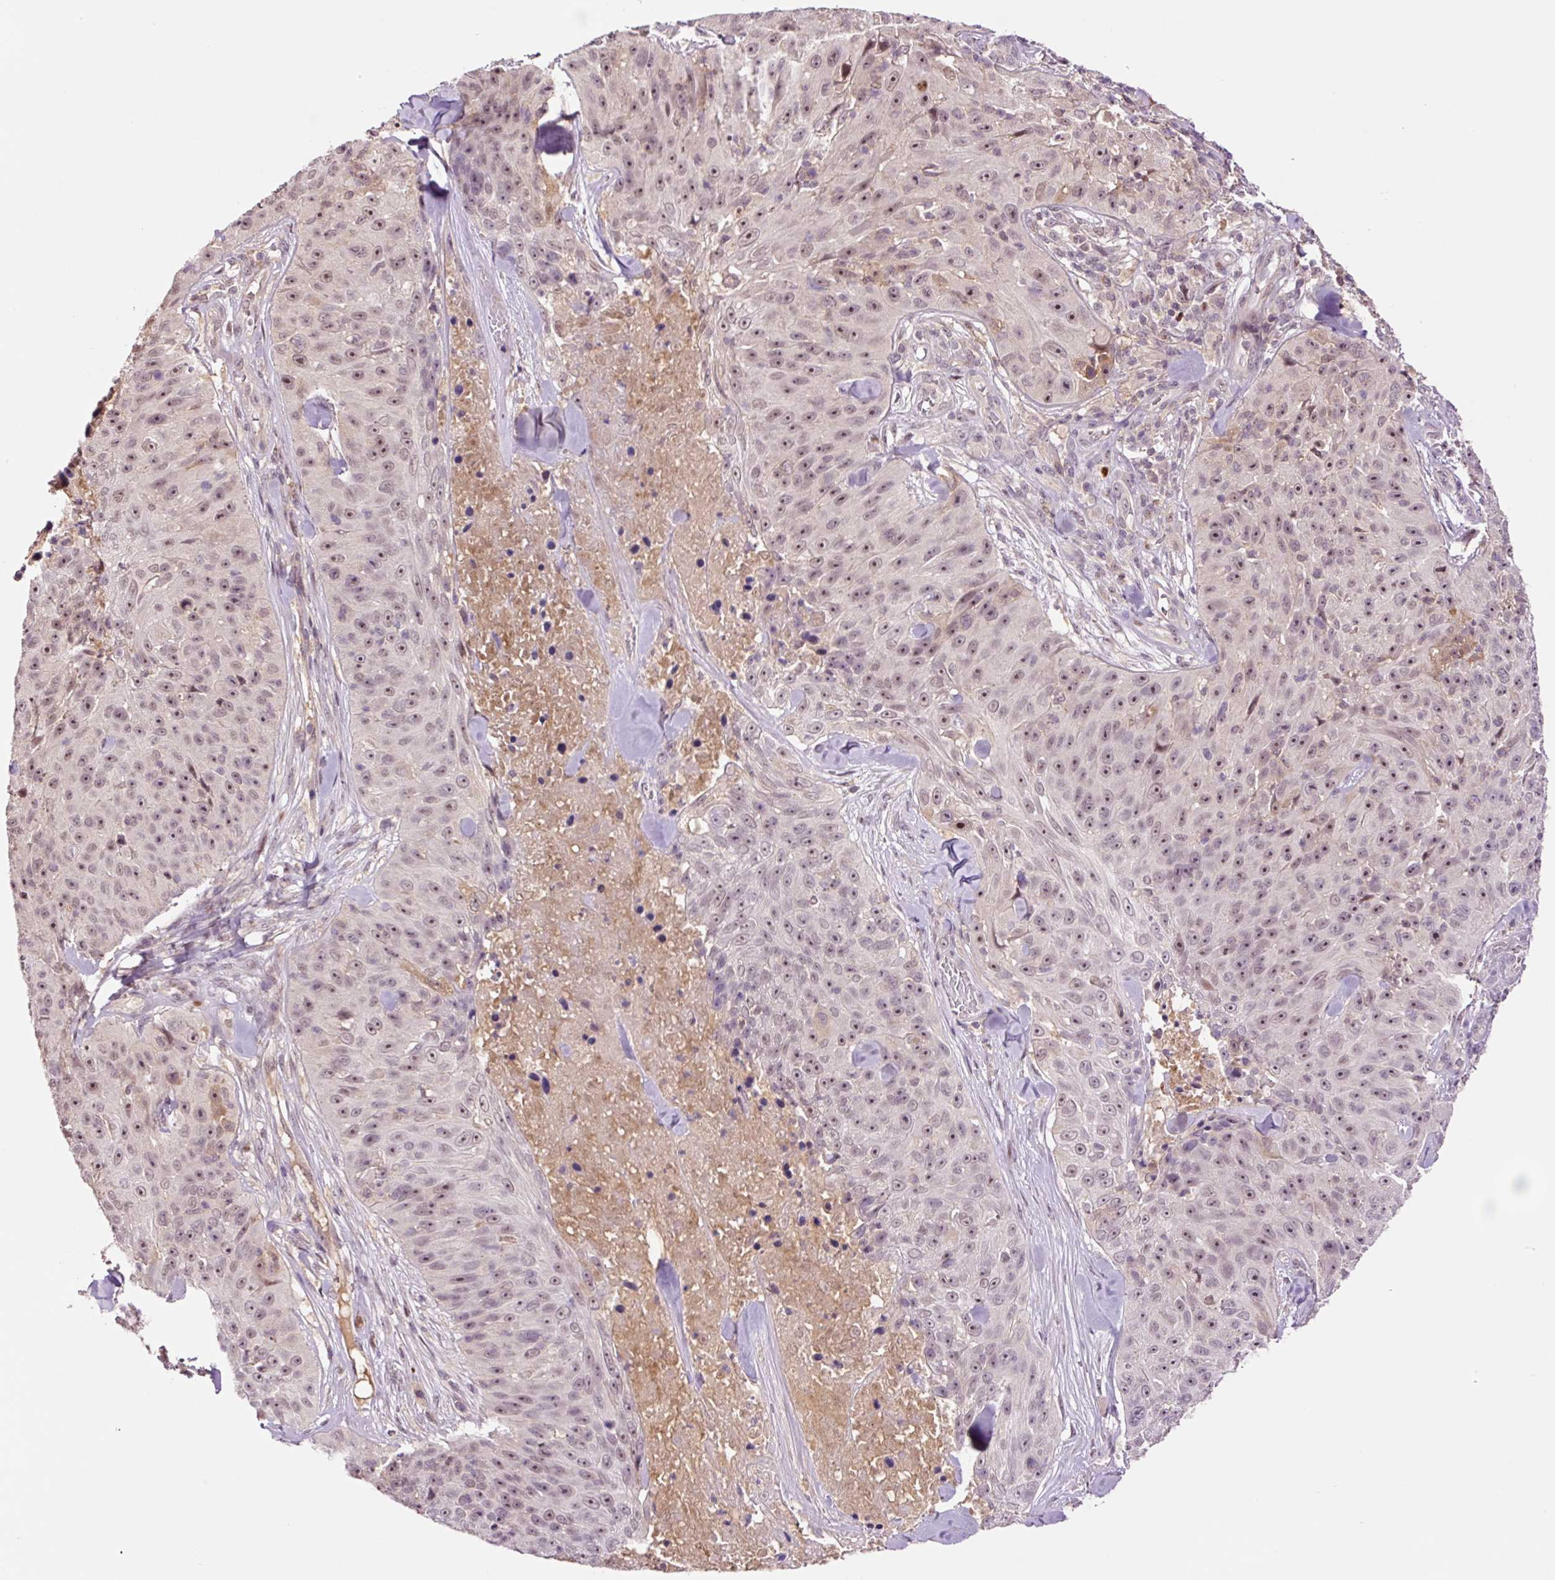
{"staining": {"intensity": "moderate", "quantity": ">75%", "location": "nuclear"}, "tissue": "skin cancer", "cell_type": "Tumor cells", "image_type": "cancer", "snomed": [{"axis": "morphology", "description": "Squamous cell carcinoma, NOS"}, {"axis": "topography", "description": "Skin"}], "caption": "Human skin cancer stained with a brown dye reveals moderate nuclear positive positivity in approximately >75% of tumor cells.", "gene": "DPPA4", "patient": {"sex": "female", "age": 87}}